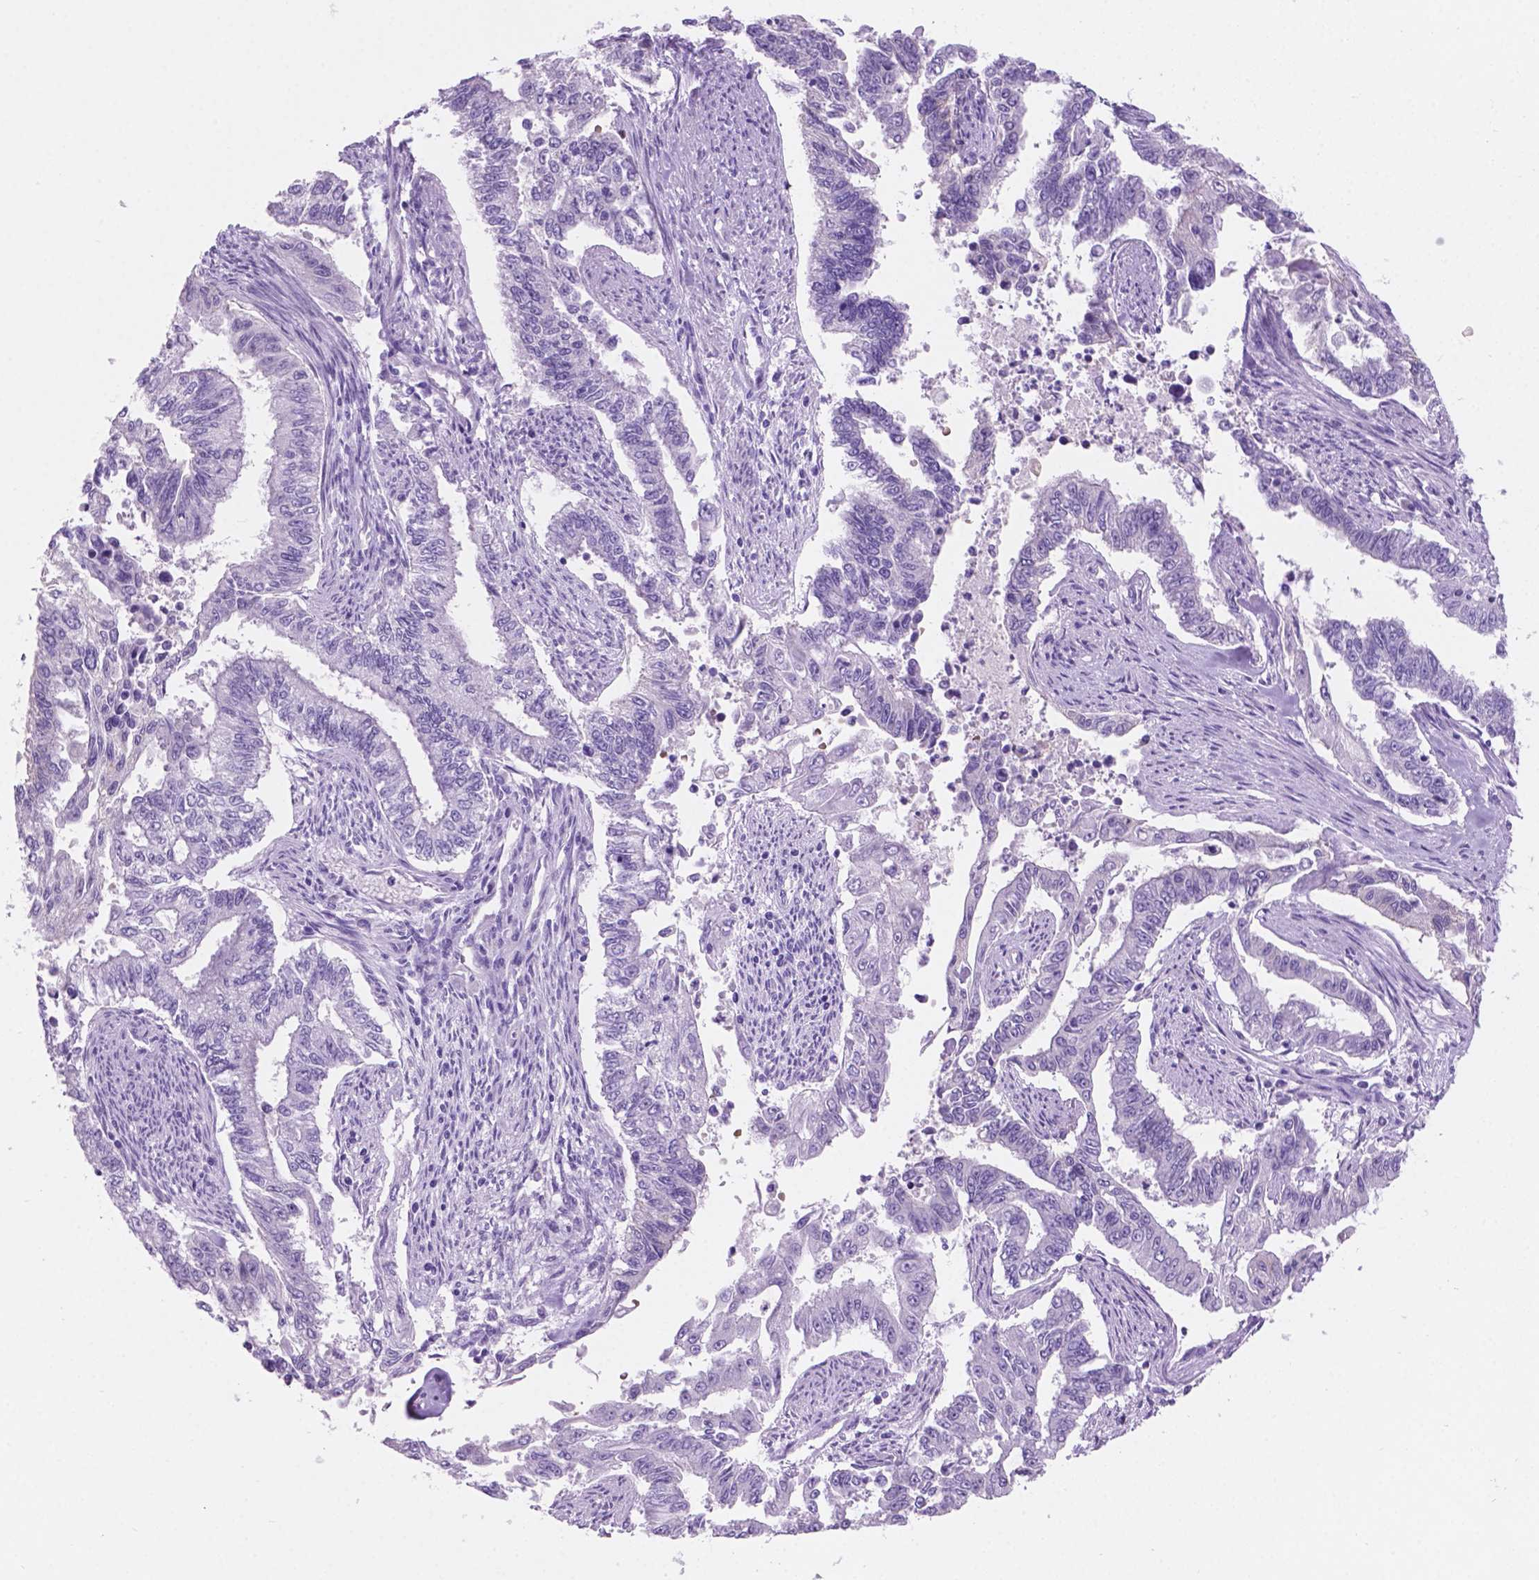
{"staining": {"intensity": "negative", "quantity": "none", "location": "none"}, "tissue": "endometrial cancer", "cell_type": "Tumor cells", "image_type": "cancer", "snomed": [{"axis": "morphology", "description": "Adenocarcinoma, NOS"}, {"axis": "topography", "description": "Uterus"}], "caption": "Tumor cells are negative for brown protein staining in endometrial cancer.", "gene": "GRIN2B", "patient": {"sex": "female", "age": 59}}